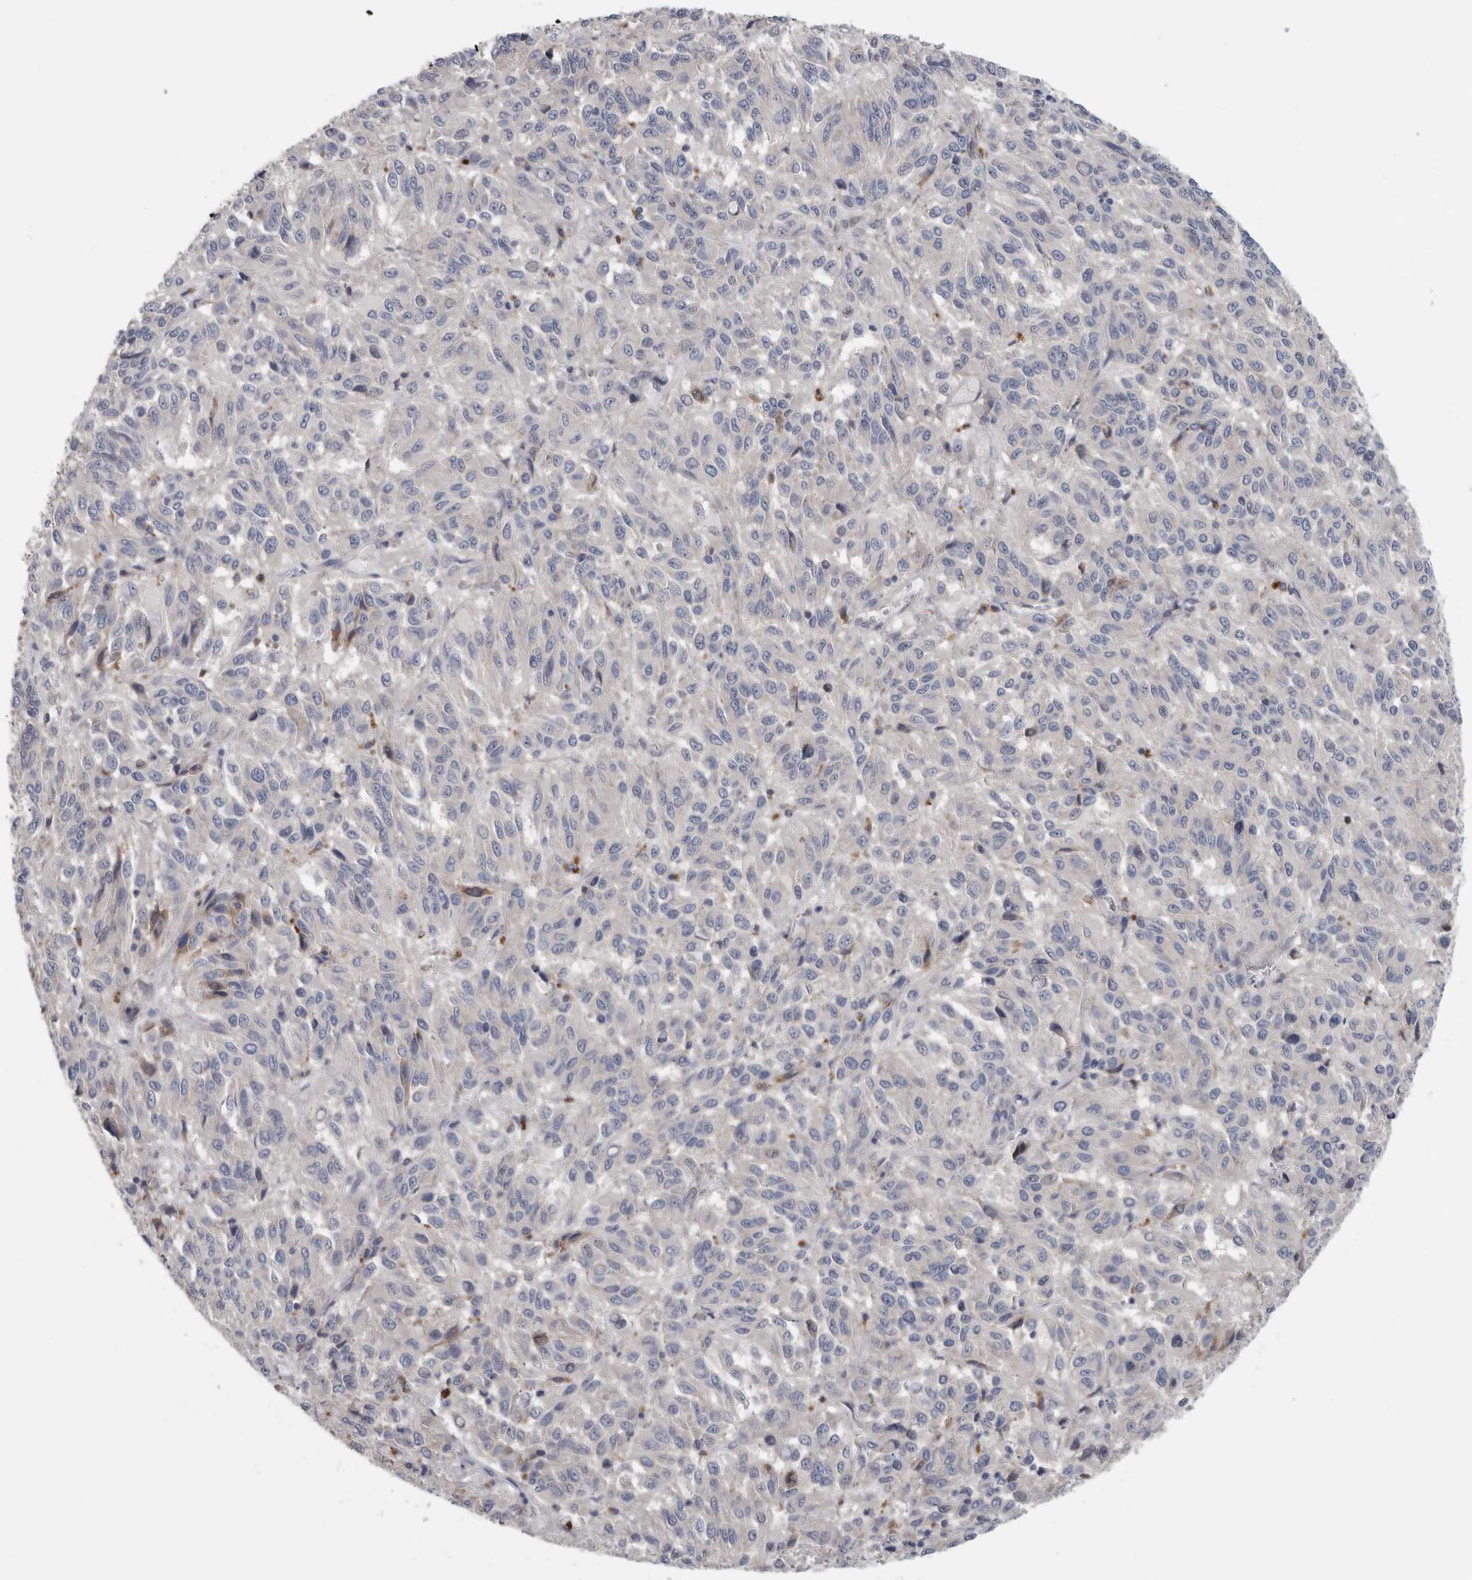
{"staining": {"intensity": "negative", "quantity": "none", "location": "none"}, "tissue": "melanoma", "cell_type": "Tumor cells", "image_type": "cancer", "snomed": [{"axis": "morphology", "description": "Malignant melanoma, Metastatic site"}, {"axis": "topography", "description": "Lung"}], "caption": "The histopathology image displays no significant staining in tumor cells of melanoma.", "gene": "ATXN2", "patient": {"sex": "male", "age": 64}}